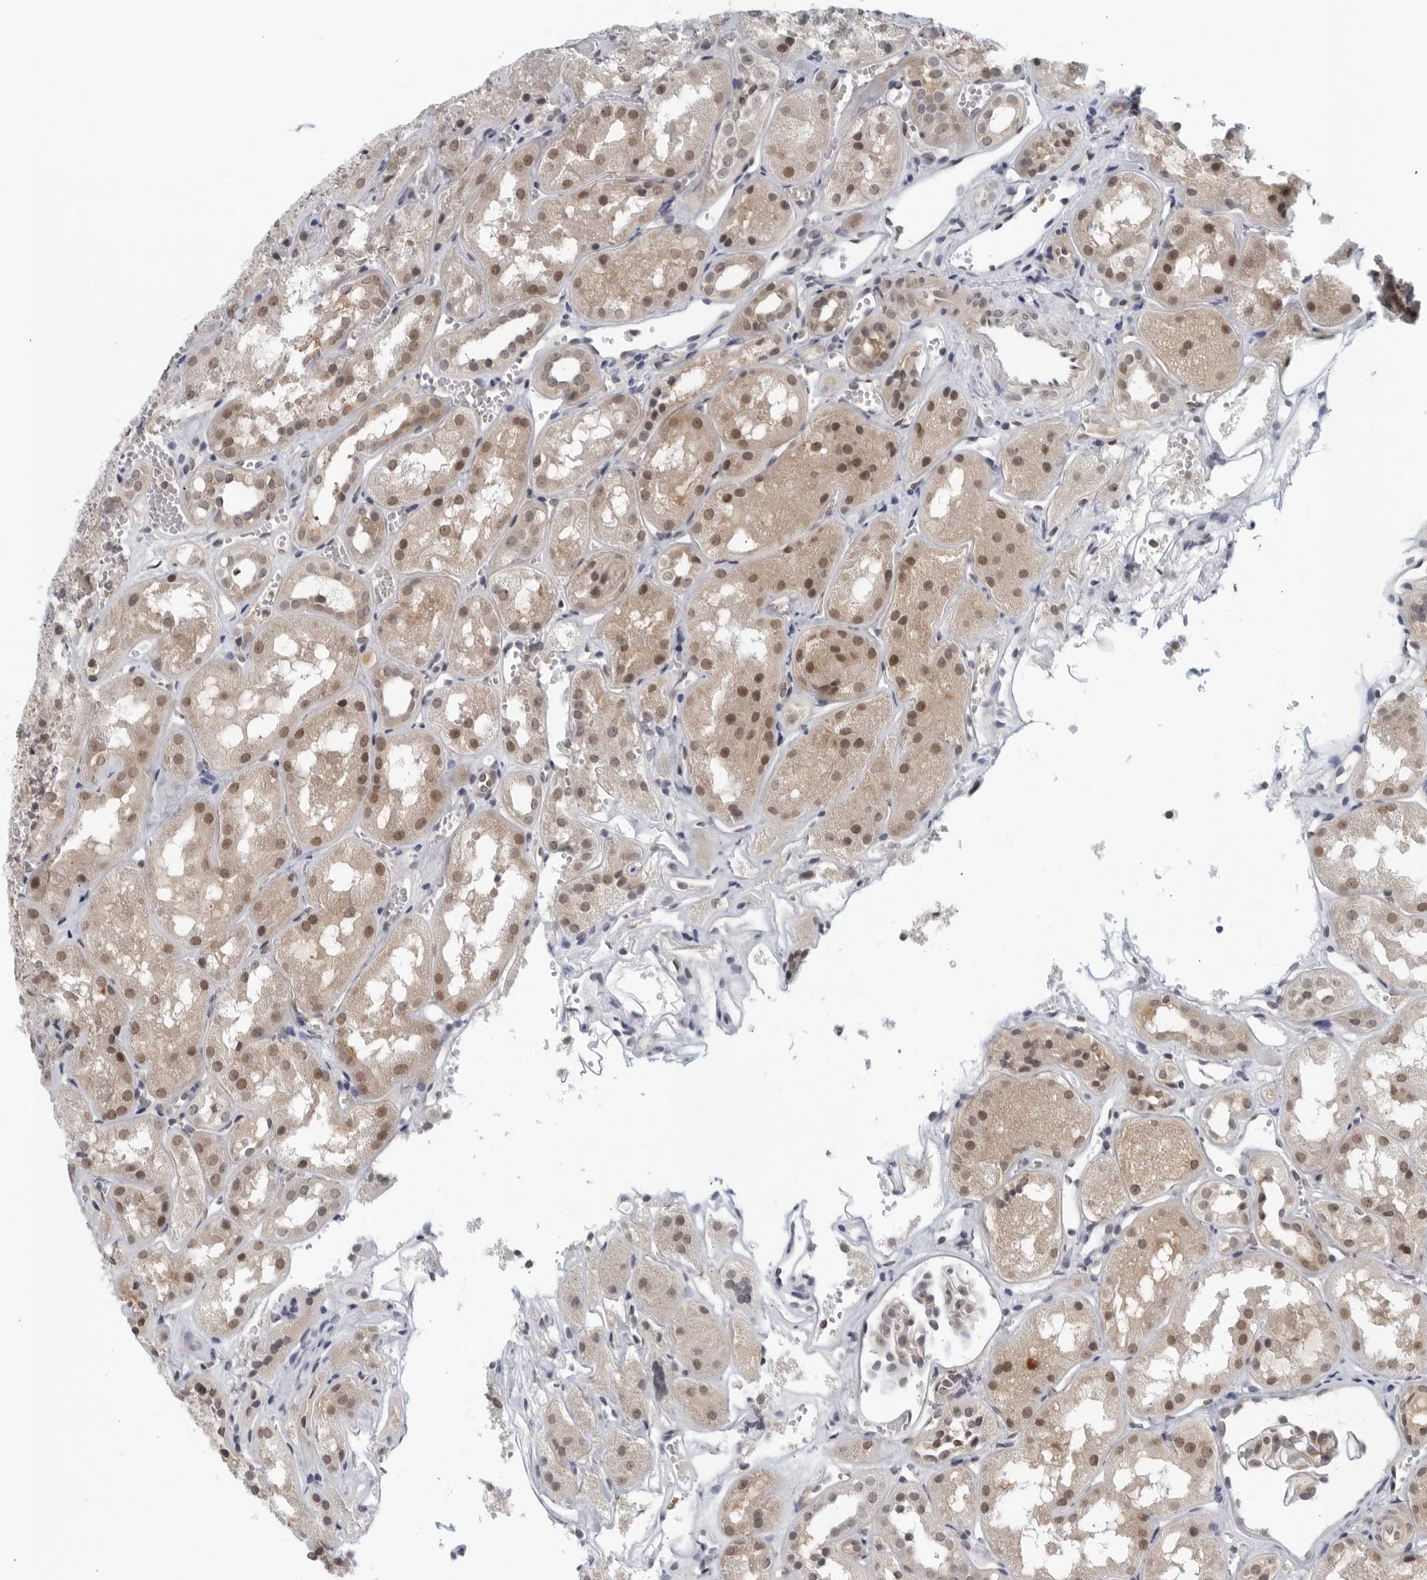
{"staining": {"intensity": "weak", "quantity": "25%-75%", "location": "nuclear"}, "tissue": "kidney", "cell_type": "Cells in glomeruli", "image_type": "normal", "snomed": [{"axis": "morphology", "description": "Normal tissue, NOS"}, {"axis": "topography", "description": "Kidney"}], "caption": "Brown immunohistochemical staining in normal human kidney displays weak nuclear expression in about 25%-75% of cells in glomeruli.", "gene": "RC3H1", "patient": {"sex": "male", "age": 16}}